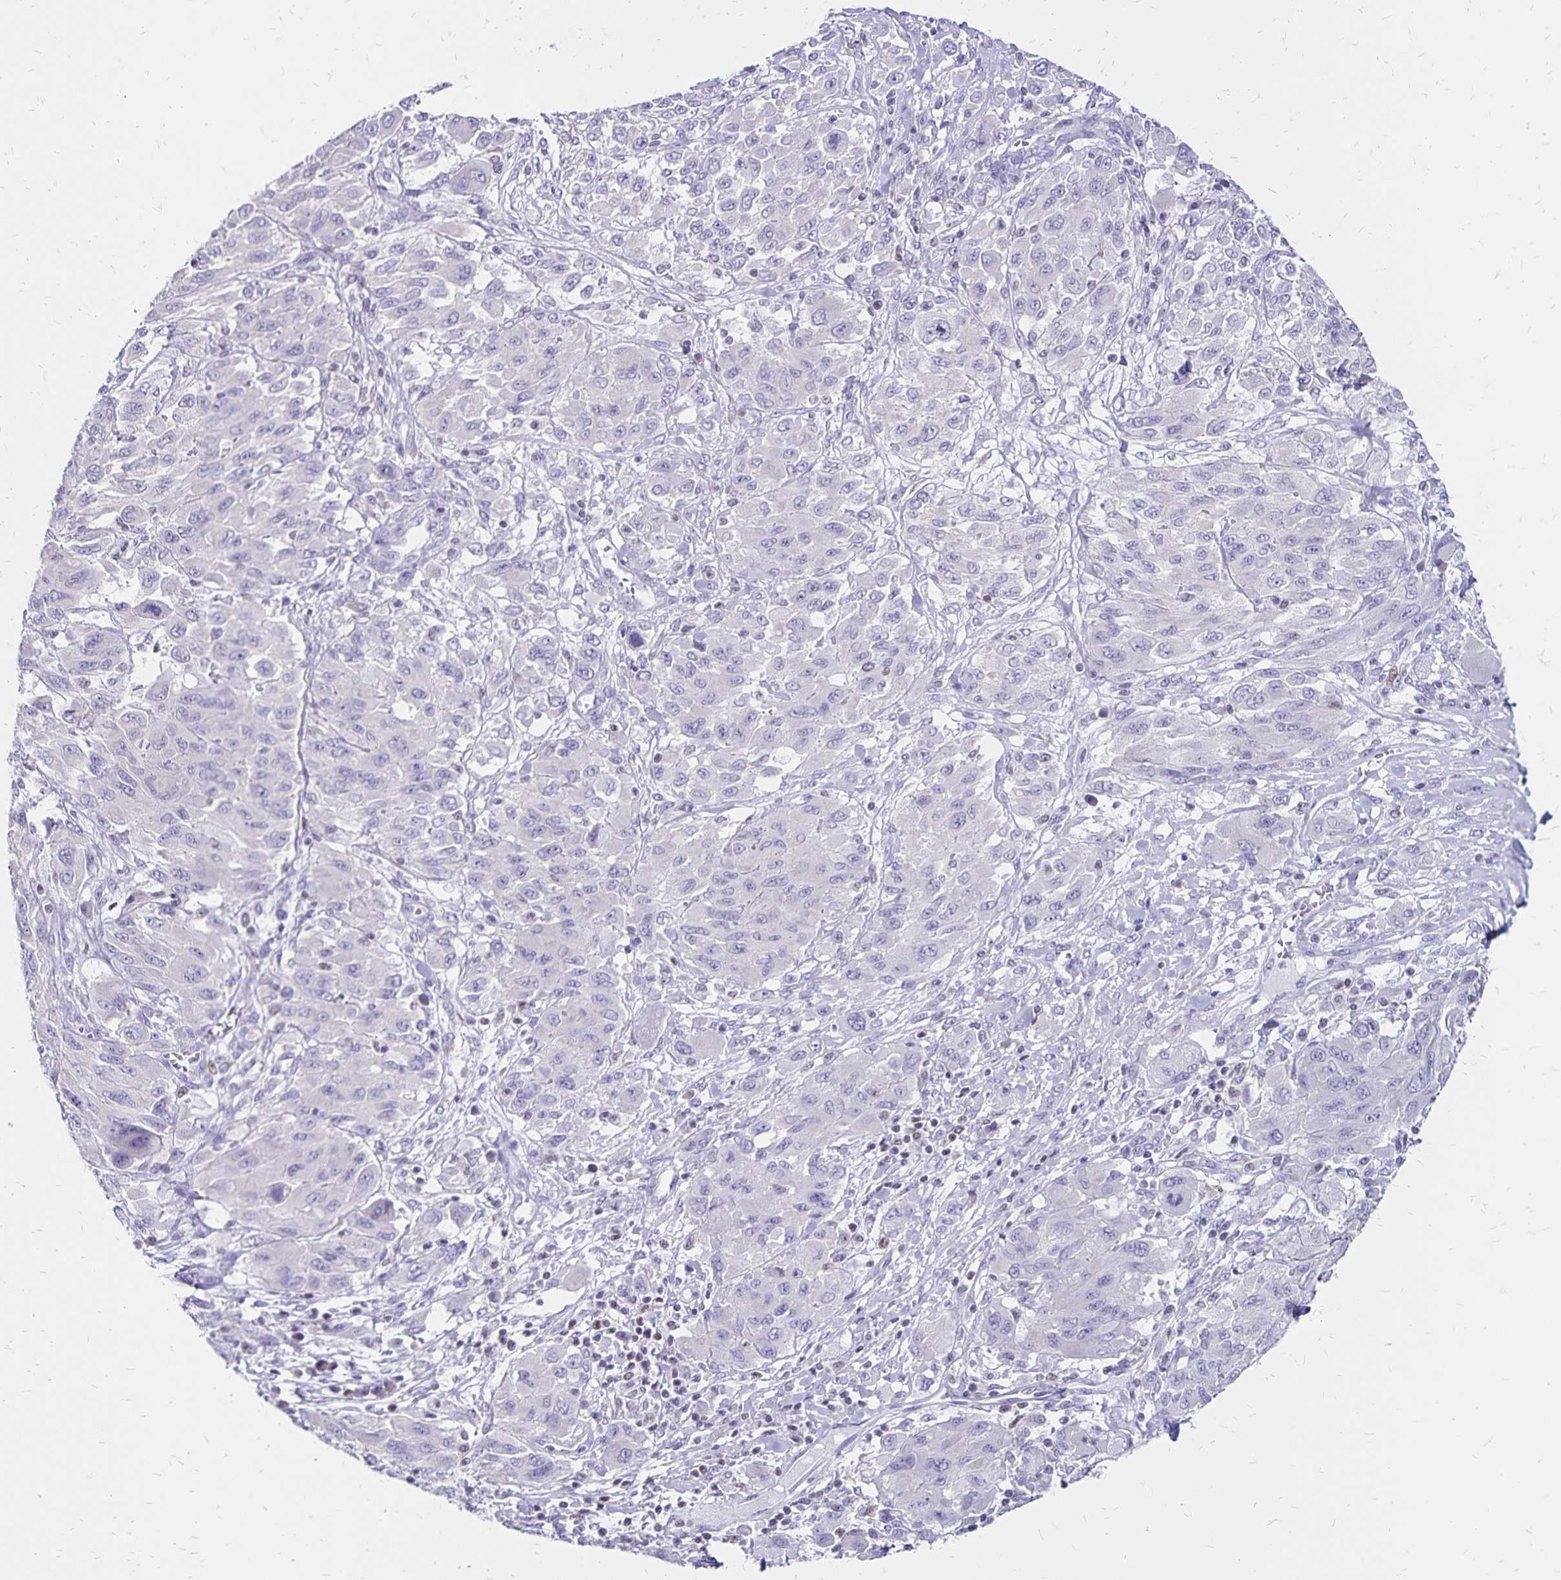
{"staining": {"intensity": "negative", "quantity": "none", "location": "none"}, "tissue": "melanoma", "cell_type": "Tumor cells", "image_type": "cancer", "snomed": [{"axis": "morphology", "description": "Malignant melanoma, NOS"}, {"axis": "topography", "description": "Skin"}], "caption": "This photomicrograph is of malignant melanoma stained with immunohistochemistry to label a protein in brown with the nuclei are counter-stained blue. There is no staining in tumor cells.", "gene": "IKZF1", "patient": {"sex": "female", "age": 91}}